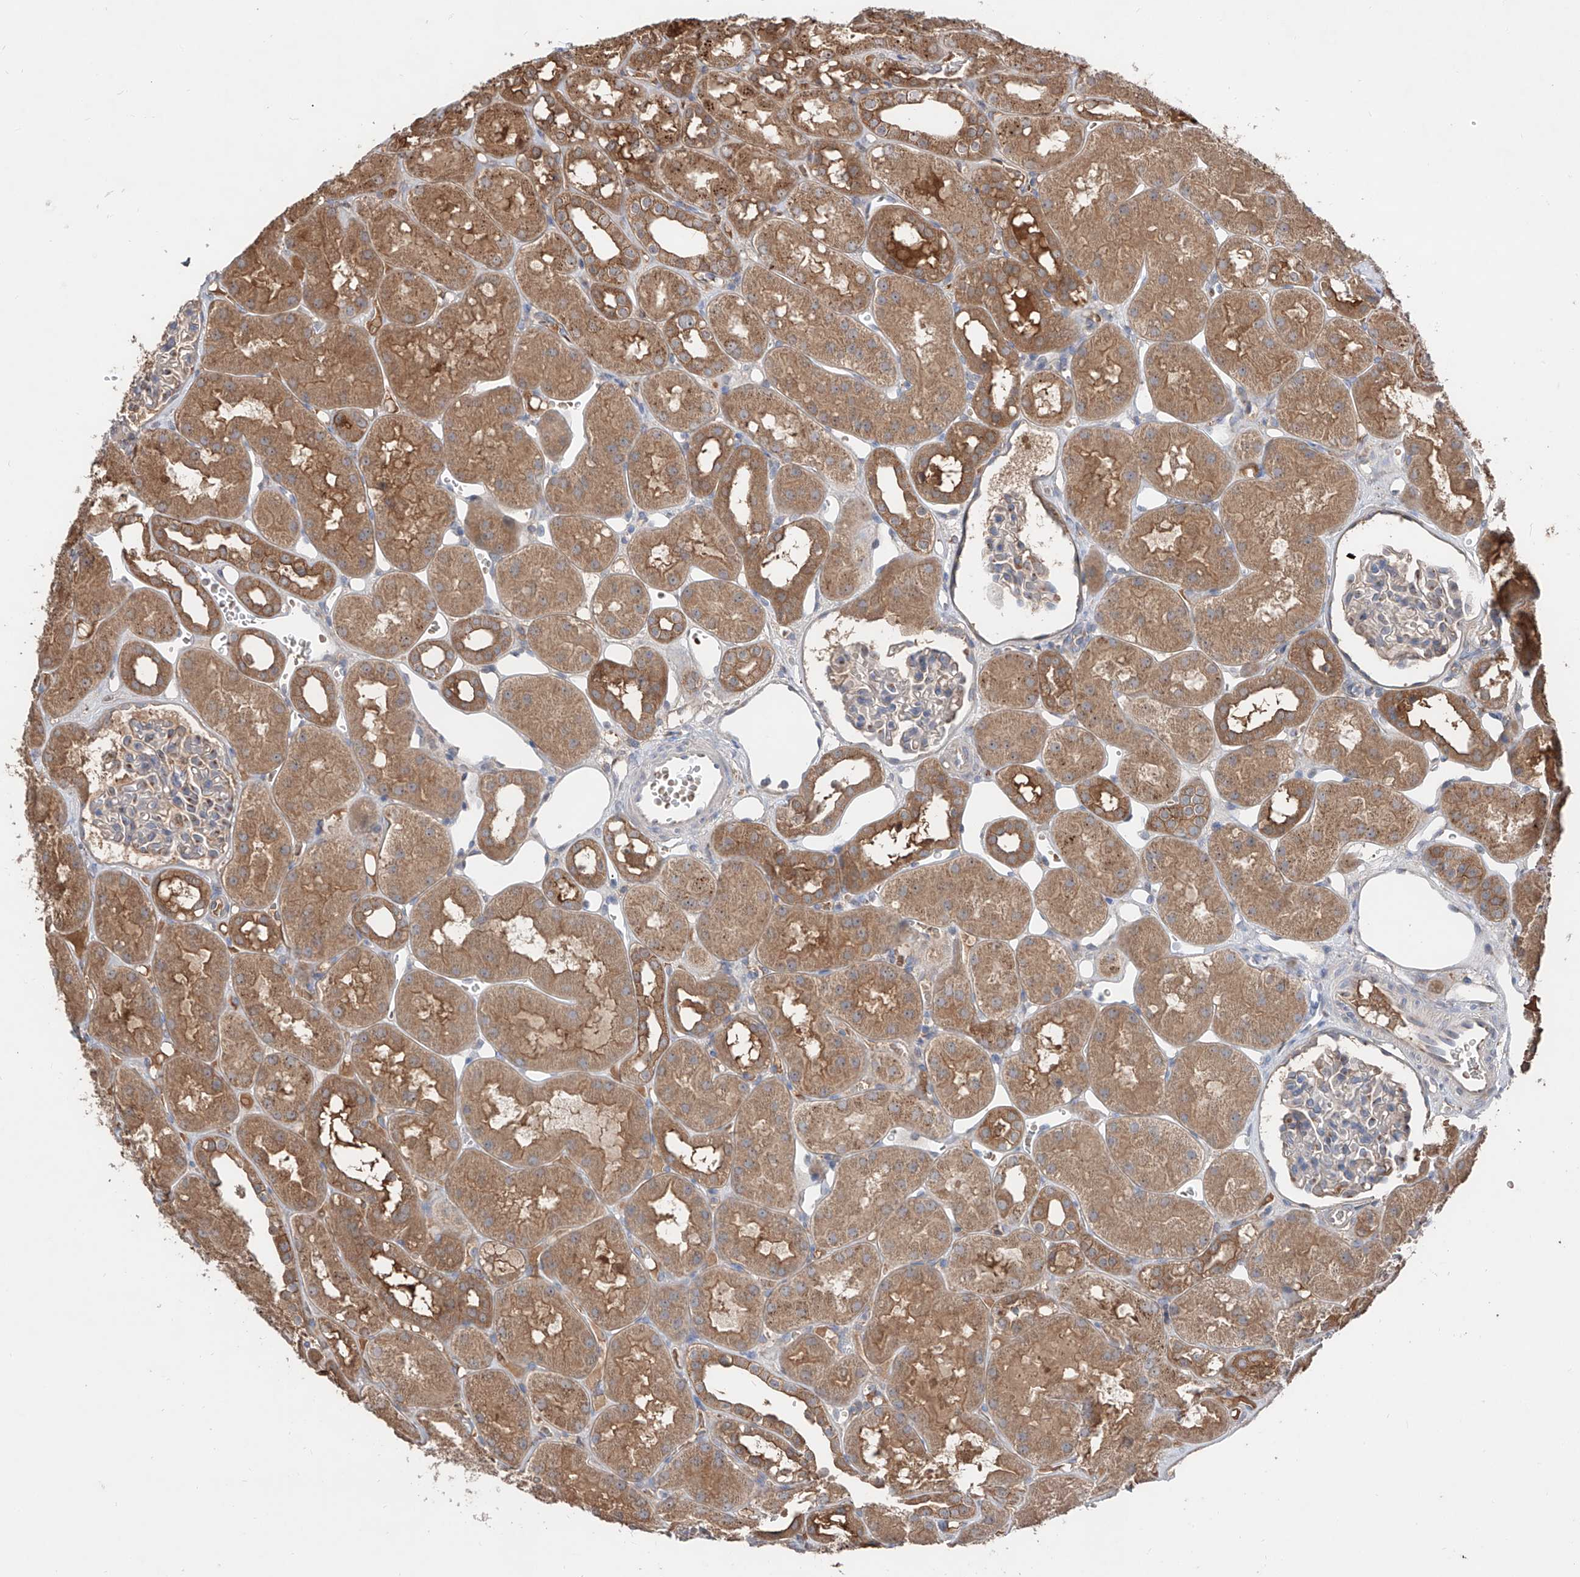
{"staining": {"intensity": "moderate", "quantity": "<25%", "location": "cytoplasmic/membranous"}, "tissue": "kidney", "cell_type": "Cells in glomeruli", "image_type": "normal", "snomed": [{"axis": "morphology", "description": "Normal tissue, NOS"}, {"axis": "topography", "description": "Kidney"}], "caption": "Kidney stained with immunohistochemistry reveals moderate cytoplasmic/membranous expression in approximately <25% of cells in glomeruli.", "gene": "EDN1", "patient": {"sex": "male", "age": 16}}